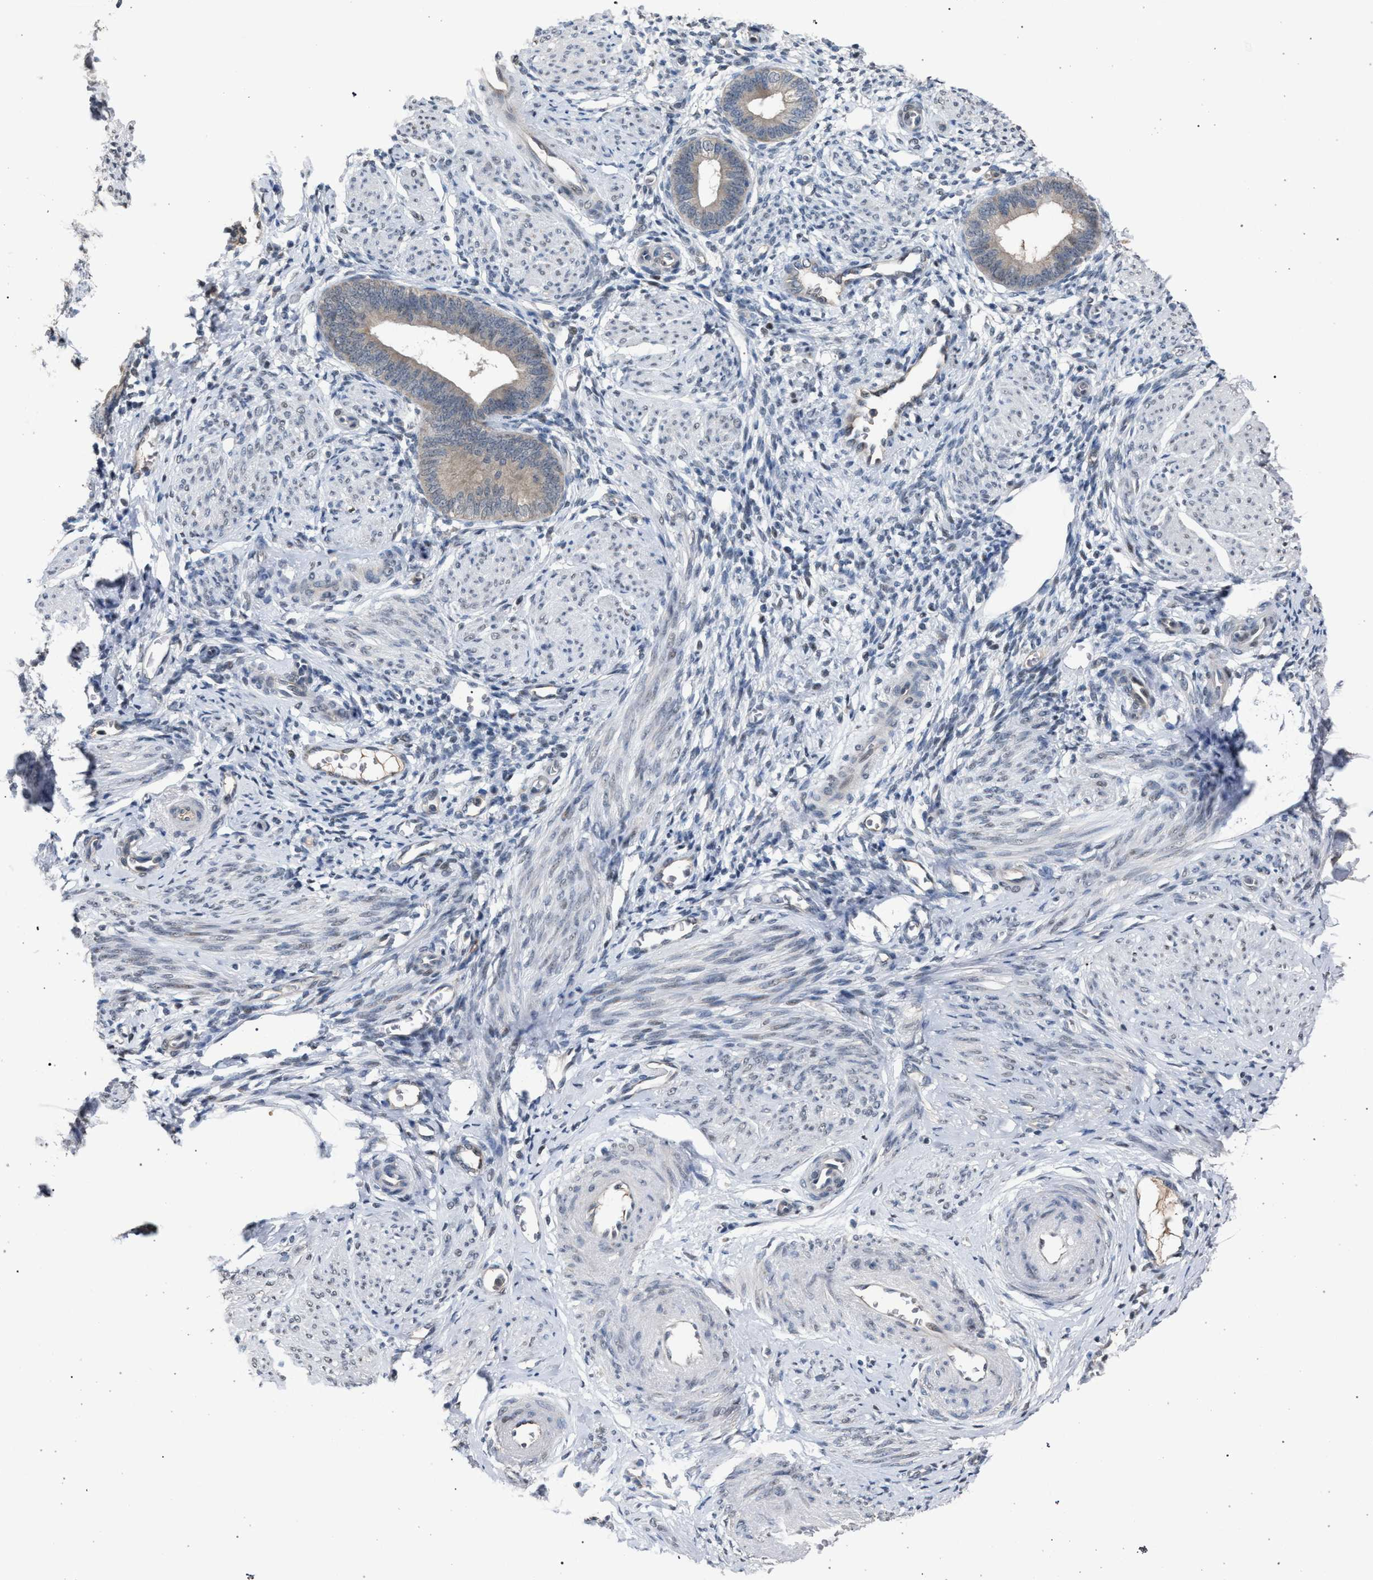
{"staining": {"intensity": "negative", "quantity": "none", "location": "none"}, "tissue": "endometrium", "cell_type": "Cells in endometrial stroma", "image_type": "normal", "snomed": [{"axis": "morphology", "description": "Normal tissue, NOS"}, {"axis": "topography", "description": "Endometrium"}], "caption": "Endometrium stained for a protein using immunohistochemistry displays no staining cells in endometrial stroma.", "gene": "TECPR1", "patient": {"sex": "female", "age": 46}}